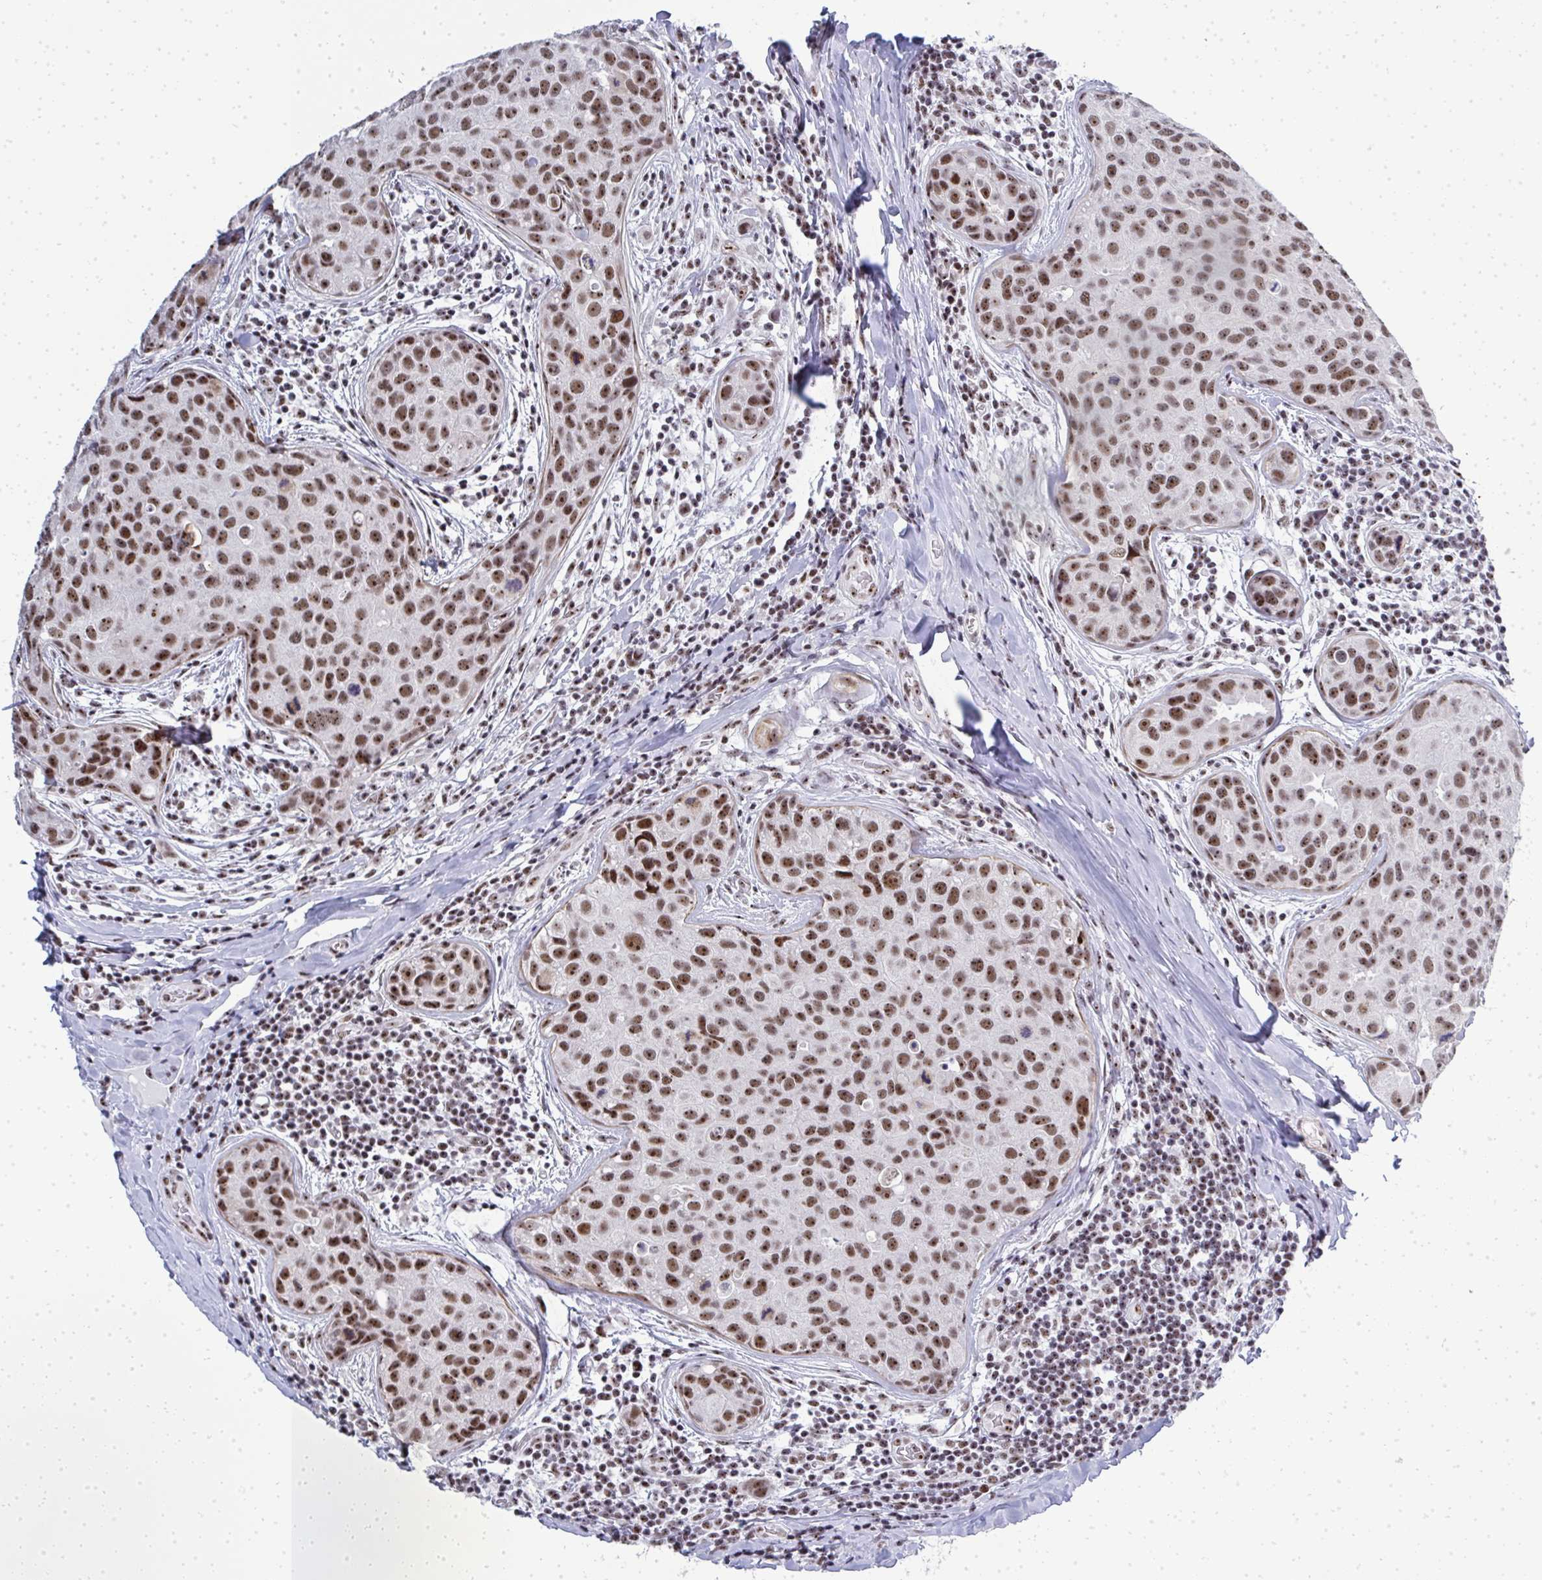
{"staining": {"intensity": "moderate", "quantity": ">75%", "location": "nuclear"}, "tissue": "breast cancer", "cell_type": "Tumor cells", "image_type": "cancer", "snomed": [{"axis": "morphology", "description": "Duct carcinoma"}, {"axis": "topography", "description": "Breast"}], "caption": "Protein expression analysis of infiltrating ductal carcinoma (breast) demonstrates moderate nuclear expression in about >75% of tumor cells. The protein of interest is stained brown, and the nuclei are stained in blue (DAB (3,3'-diaminobenzidine) IHC with brightfield microscopy, high magnification).", "gene": "SIRT7", "patient": {"sex": "female", "age": 24}}